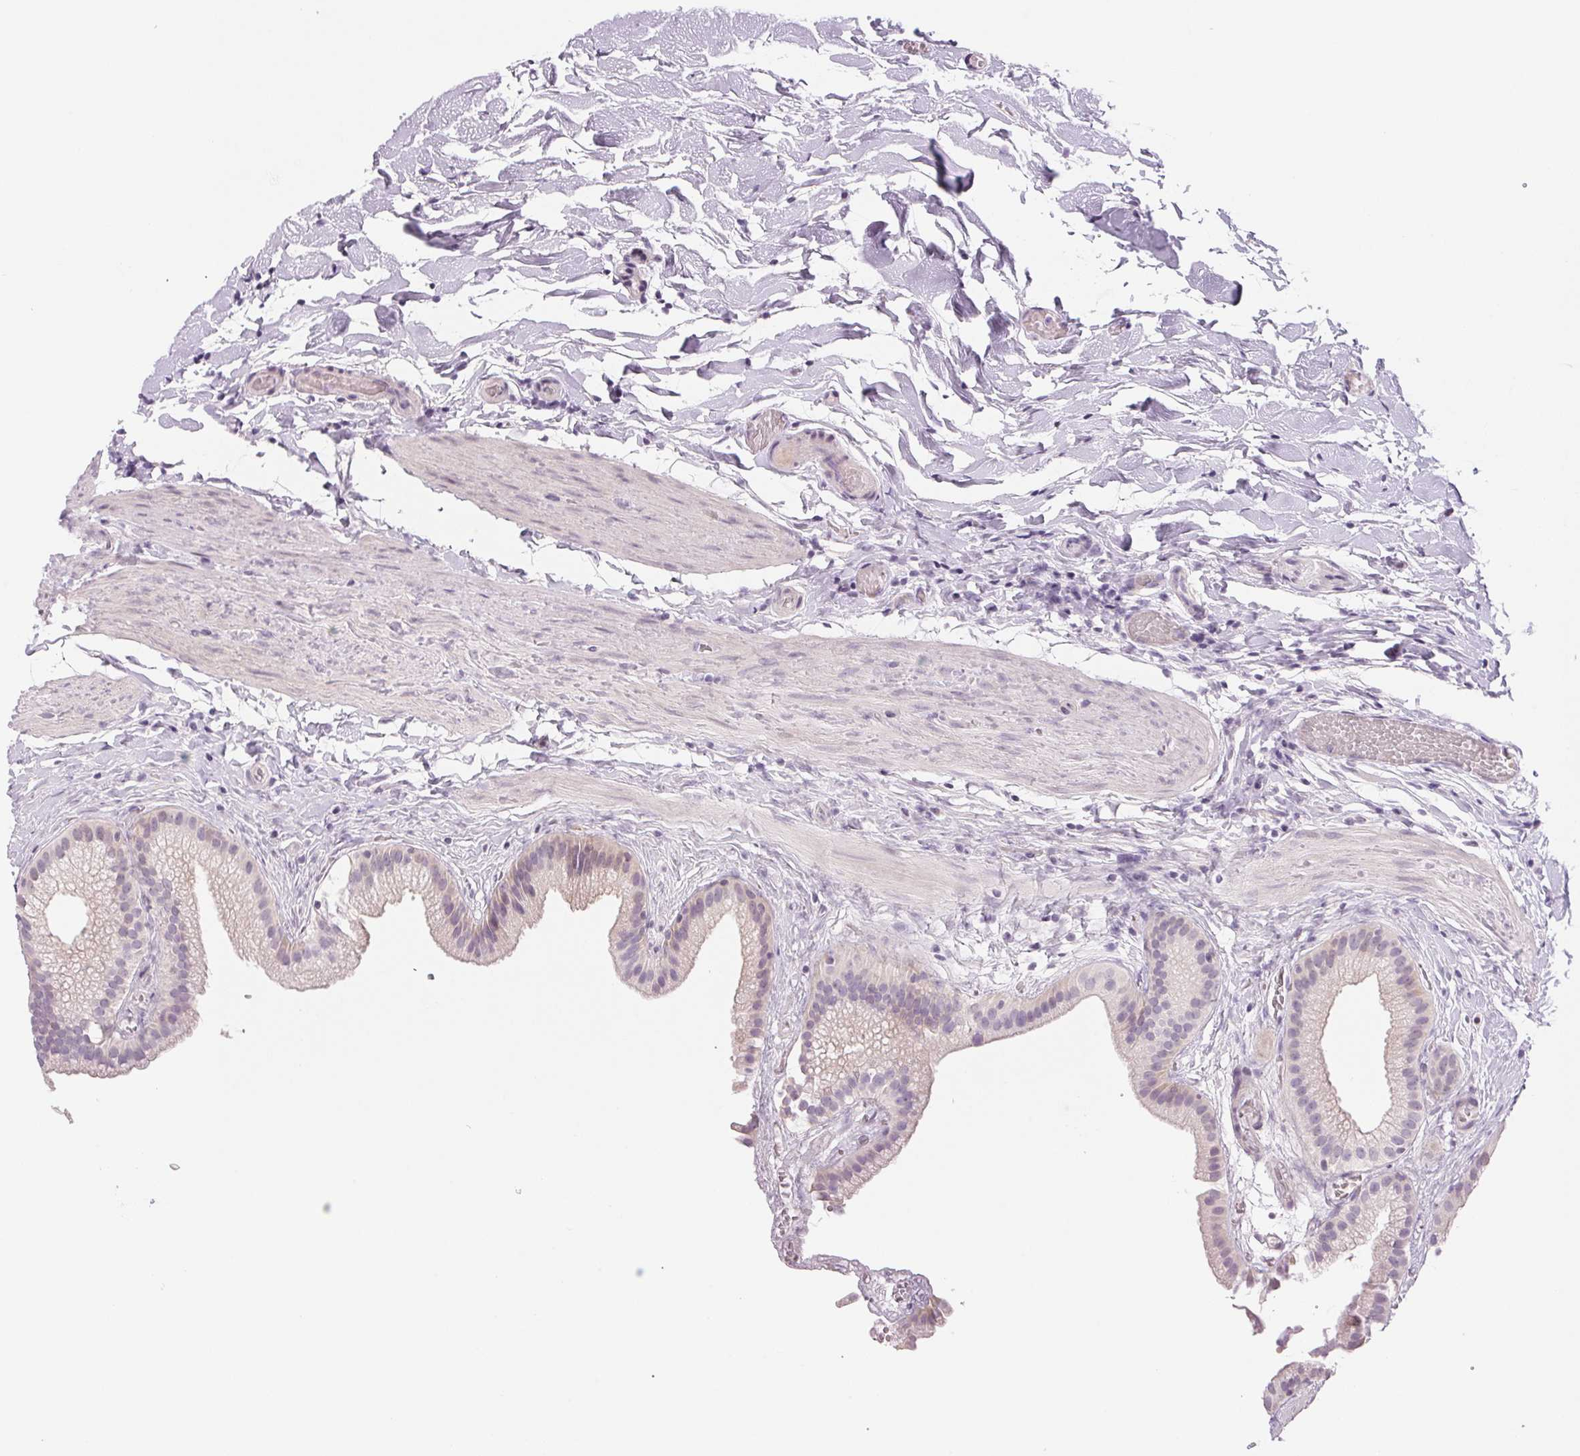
{"staining": {"intensity": "negative", "quantity": "none", "location": "none"}, "tissue": "gallbladder", "cell_type": "Glandular cells", "image_type": "normal", "snomed": [{"axis": "morphology", "description": "Normal tissue, NOS"}, {"axis": "topography", "description": "Gallbladder"}], "caption": "A high-resolution photomicrograph shows immunohistochemistry (IHC) staining of unremarkable gallbladder, which displays no significant positivity in glandular cells.", "gene": "CCDC168", "patient": {"sex": "female", "age": 63}}